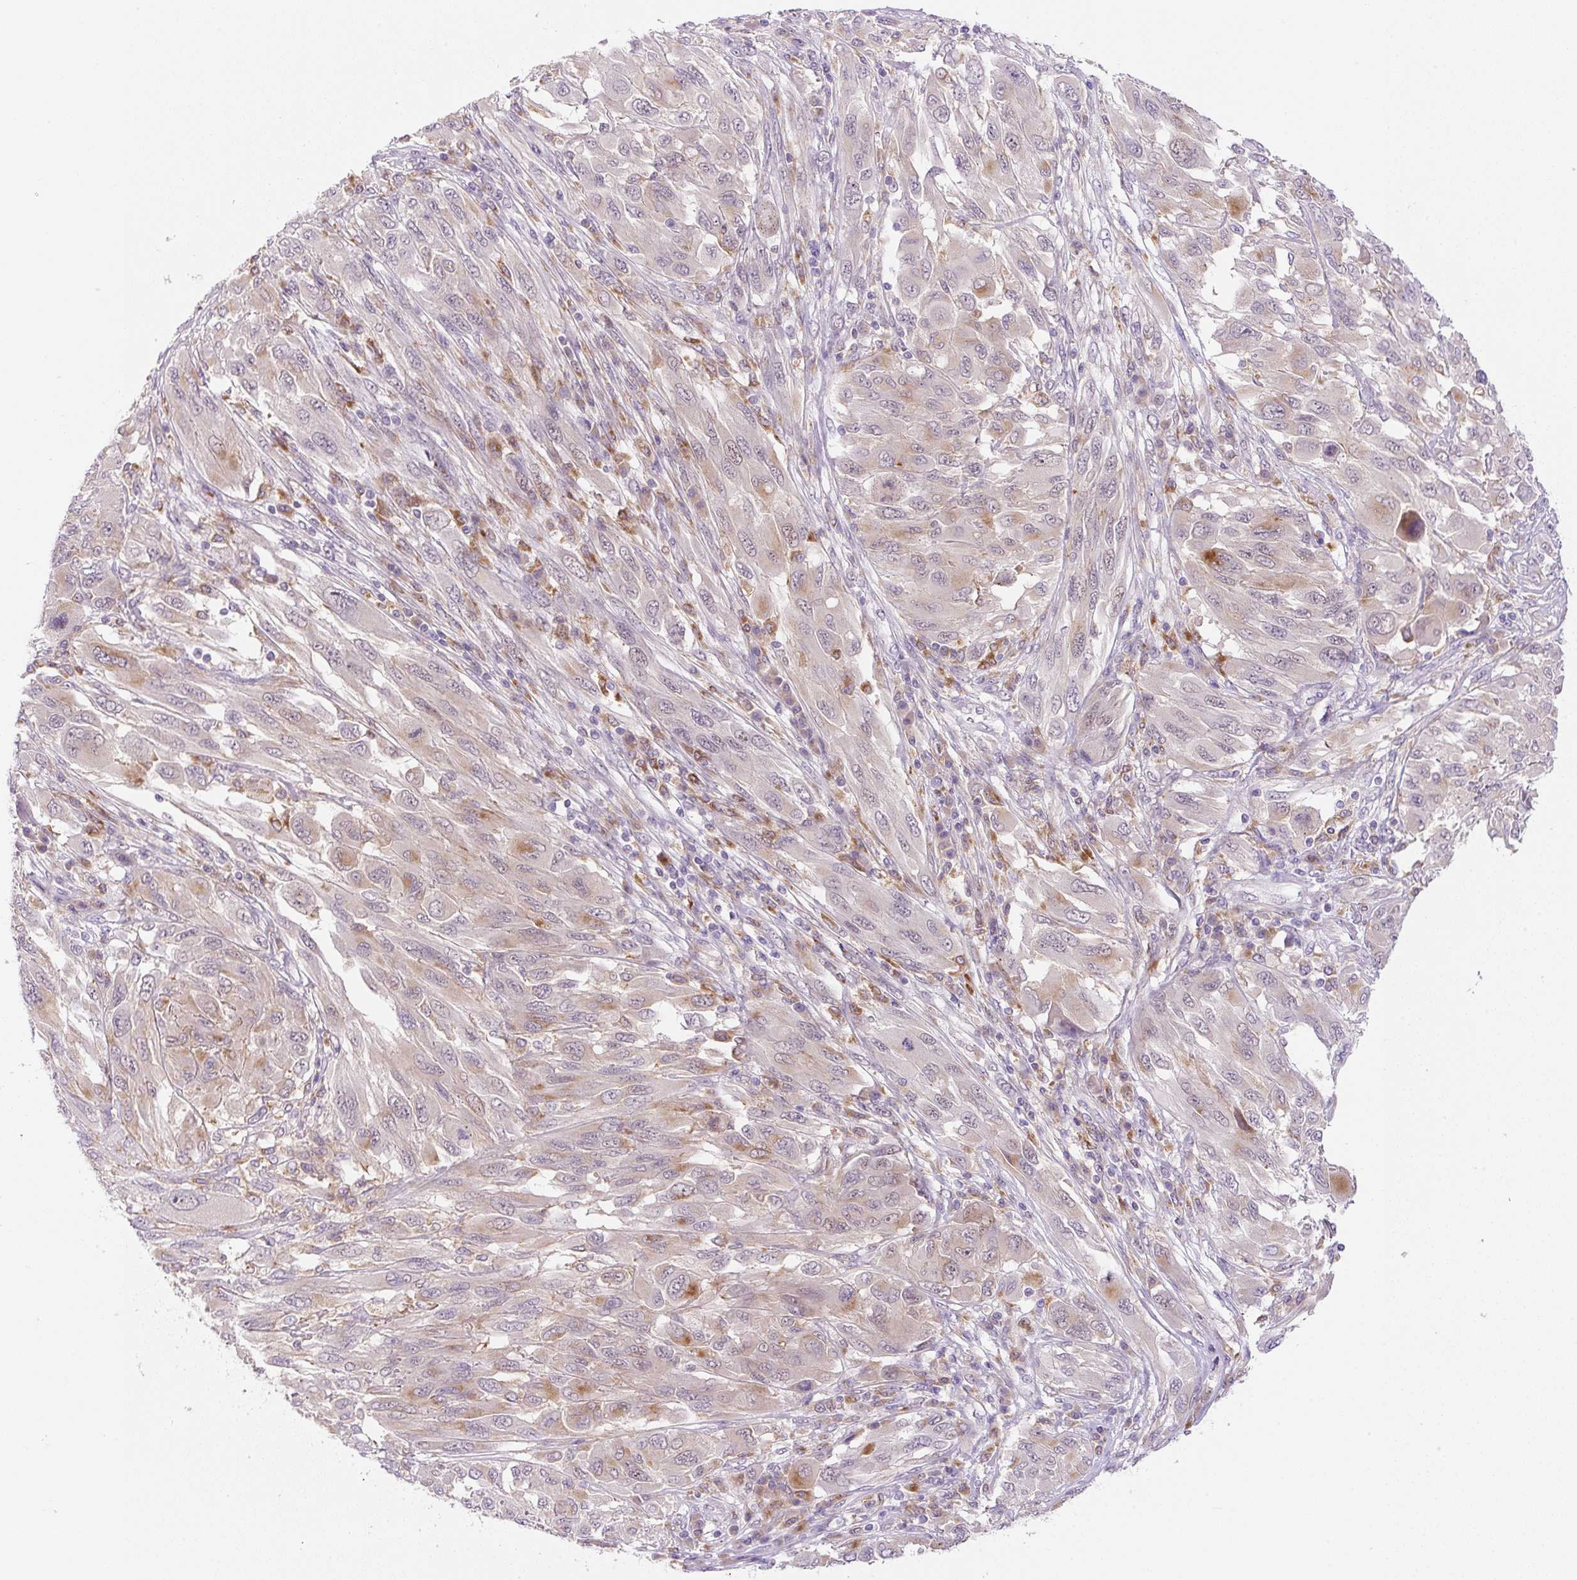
{"staining": {"intensity": "moderate", "quantity": "<25%", "location": "cytoplasmic/membranous"}, "tissue": "melanoma", "cell_type": "Tumor cells", "image_type": "cancer", "snomed": [{"axis": "morphology", "description": "Malignant melanoma, NOS"}, {"axis": "topography", "description": "Skin"}], "caption": "Melanoma stained for a protein (brown) demonstrates moderate cytoplasmic/membranous positive positivity in about <25% of tumor cells.", "gene": "CEBPZOS", "patient": {"sex": "female", "age": 91}}